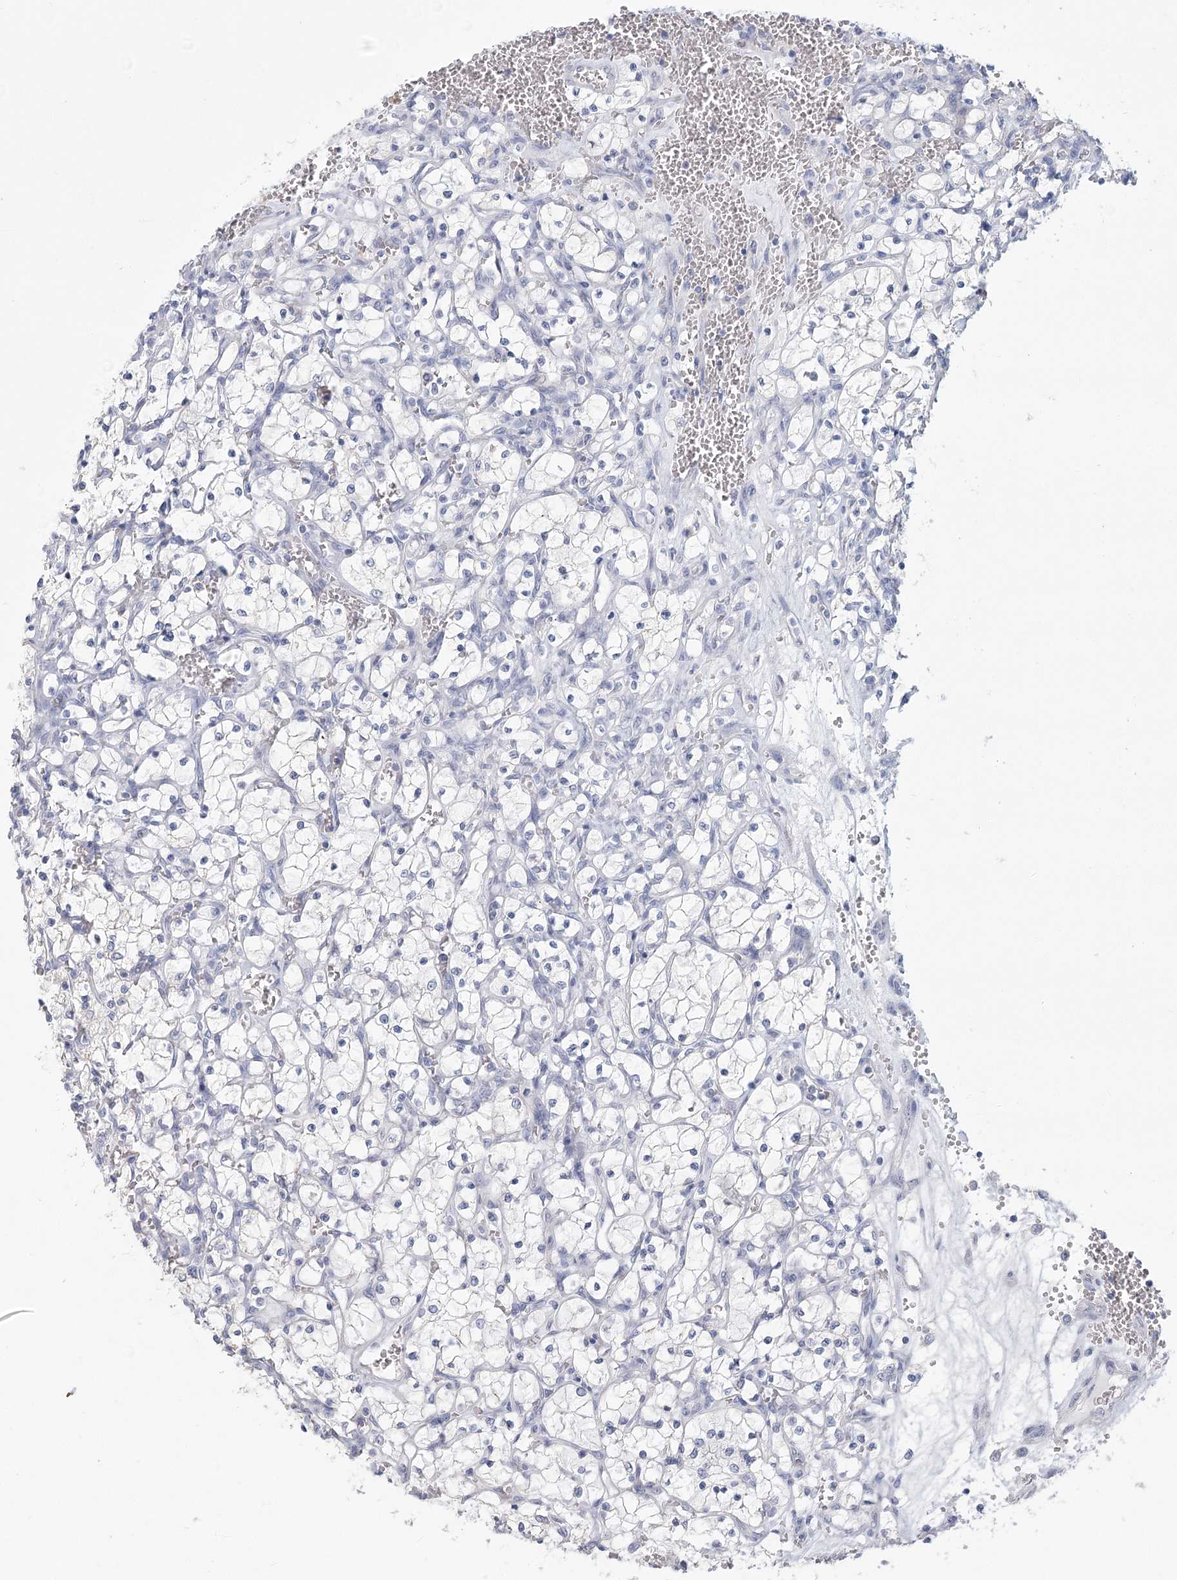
{"staining": {"intensity": "negative", "quantity": "none", "location": "none"}, "tissue": "renal cancer", "cell_type": "Tumor cells", "image_type": "cancer", "snomed": [{"axis": "morphology", "description": "Adenocarcinoma, NOS"}, {"axis": "topography", "description": "Kidney"}], "caption": "A high-resolution micrograph shows immunohistochemistry (IHC) staining of renal adenocarcinoma, which reveals no significant positivity in tumor cells.", "gene": "CNTLN", "patient": {"sex": "female", "age": 69}}